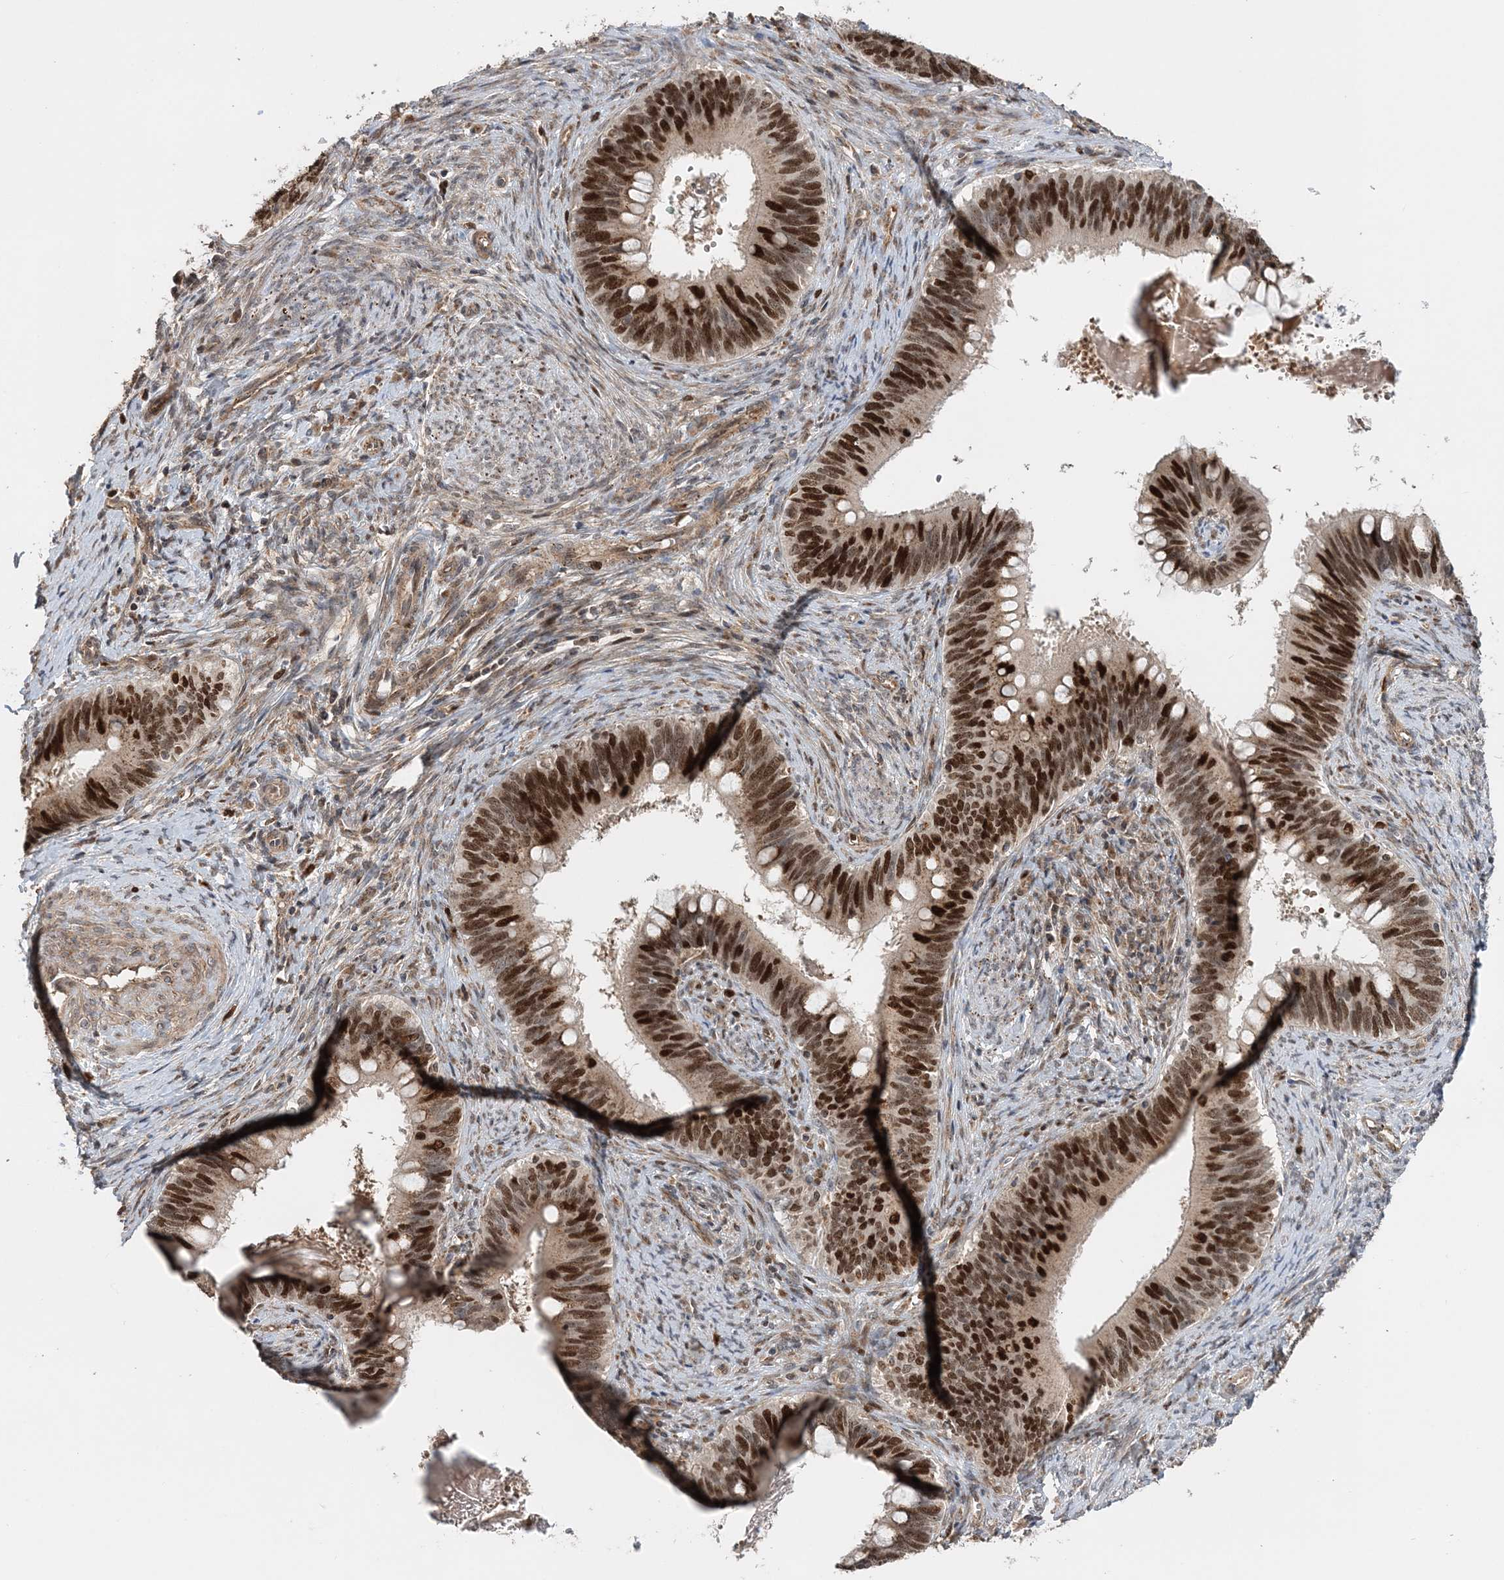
{"staining": {"intensity": "strong", "quantity": ">75%", "location": "nuclear"}, "tissue": "cervical cancer", "cell_type": "Tumor cells", "image_type": "cancer", "snomed": [{"axis": "morphology", "description": "Adenocarcinoma, NOS"}, {"axis": "topography", "description": "Cervix"}], "caption": "Human cervical adenocarcinoma stained with a brown dye exhibits strong nuclear positive staining in about >75% of tumor cells.", "gene": "KIF4A", "patient": {"sex": "female", "age": 42}}